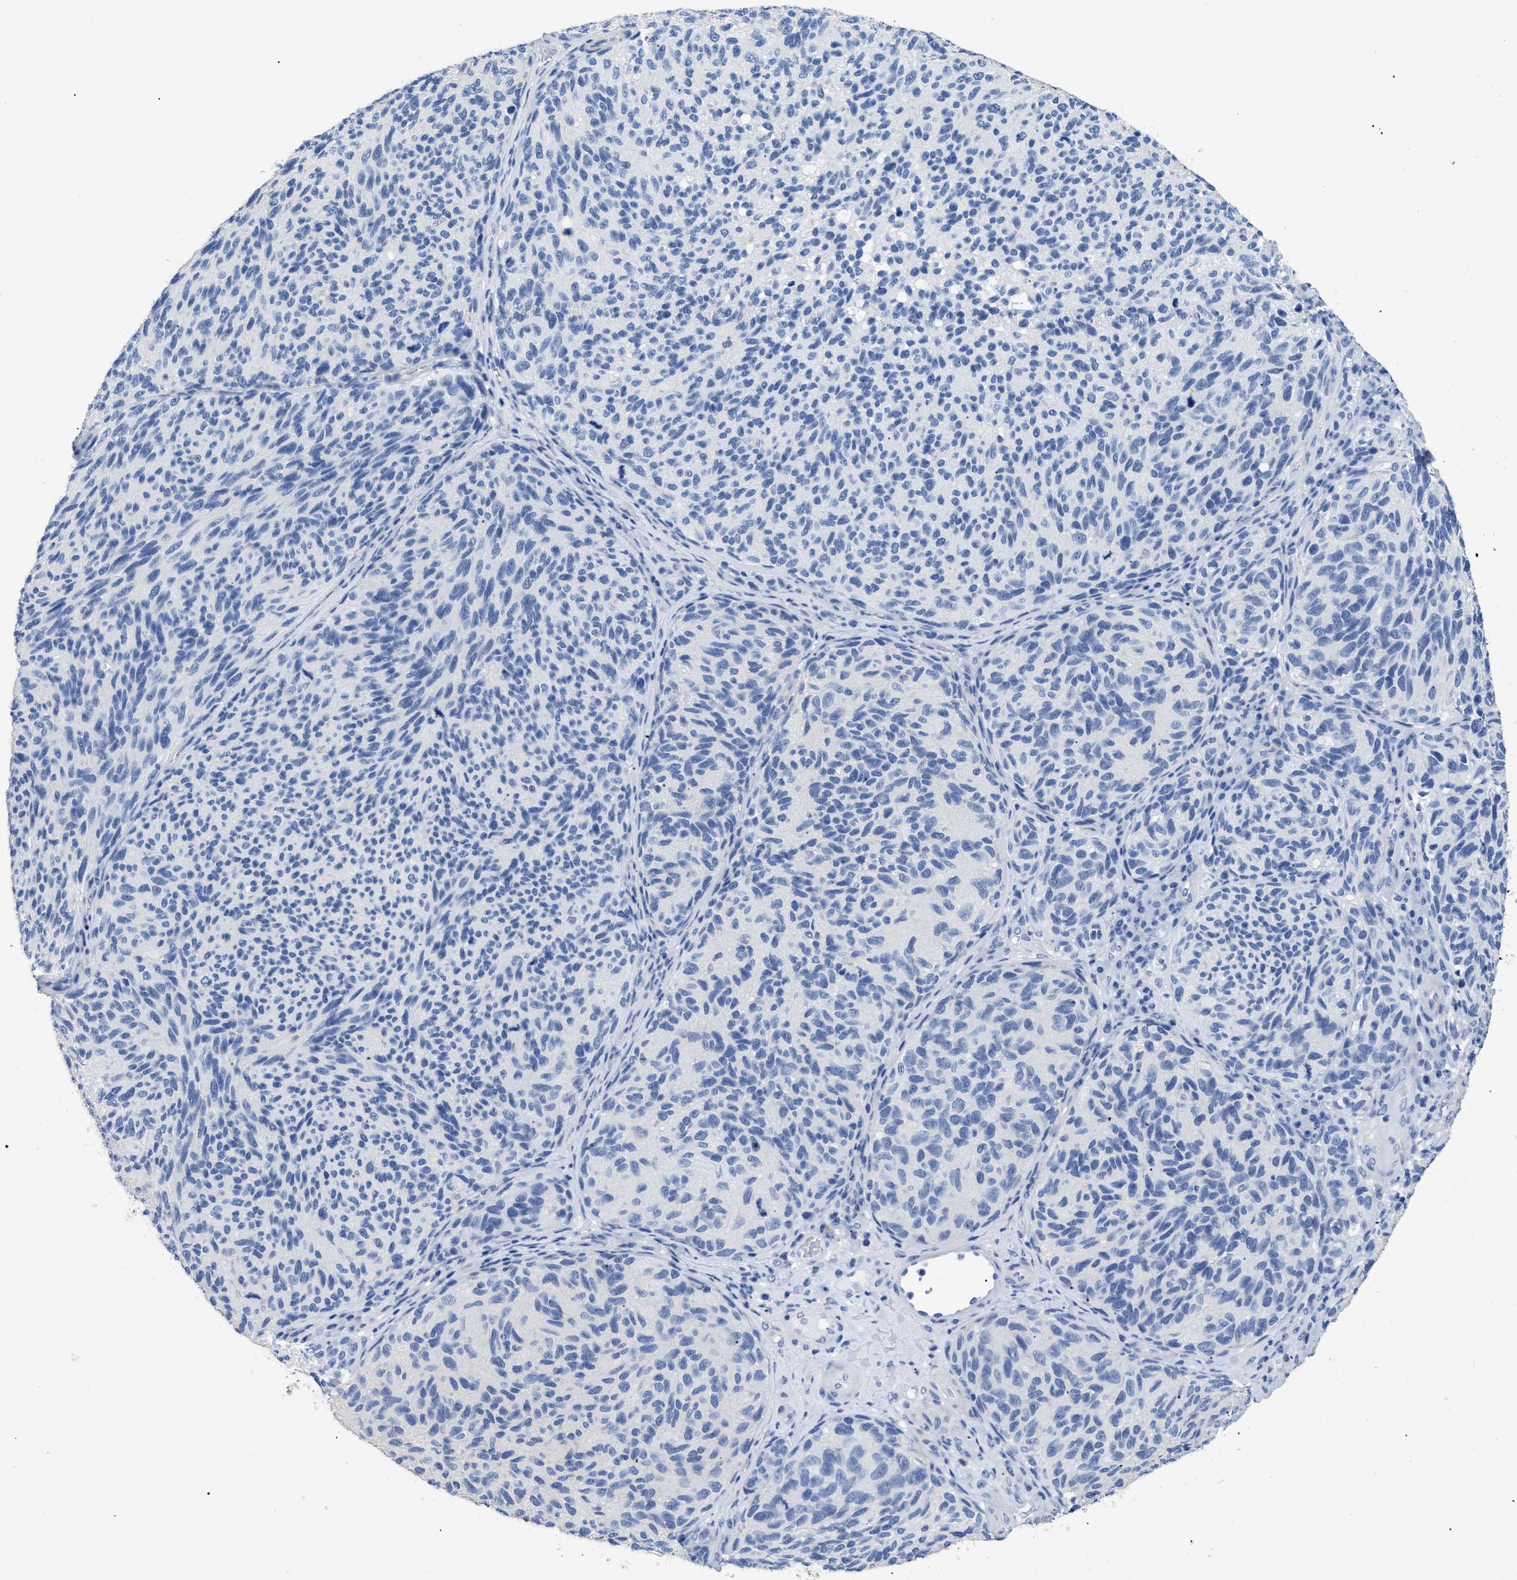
{"staining": {"intensity": "negative", "quantity": "none", "location": "none"}, "tissue": "melanoma", "cell_type": "Tumor cells", "image_type": "cancer", "snomed": [{"axis": "morphology", "description": "Malignant melanoma, NOS"}, {"axis": "topography", "description": "Skin"}], "caption": "Melanoma was stained to show a protein in brown. There is no significant expression in tumor cells.", "gene": "DLC1", "patient": {"sex": "female", "age": 73}}